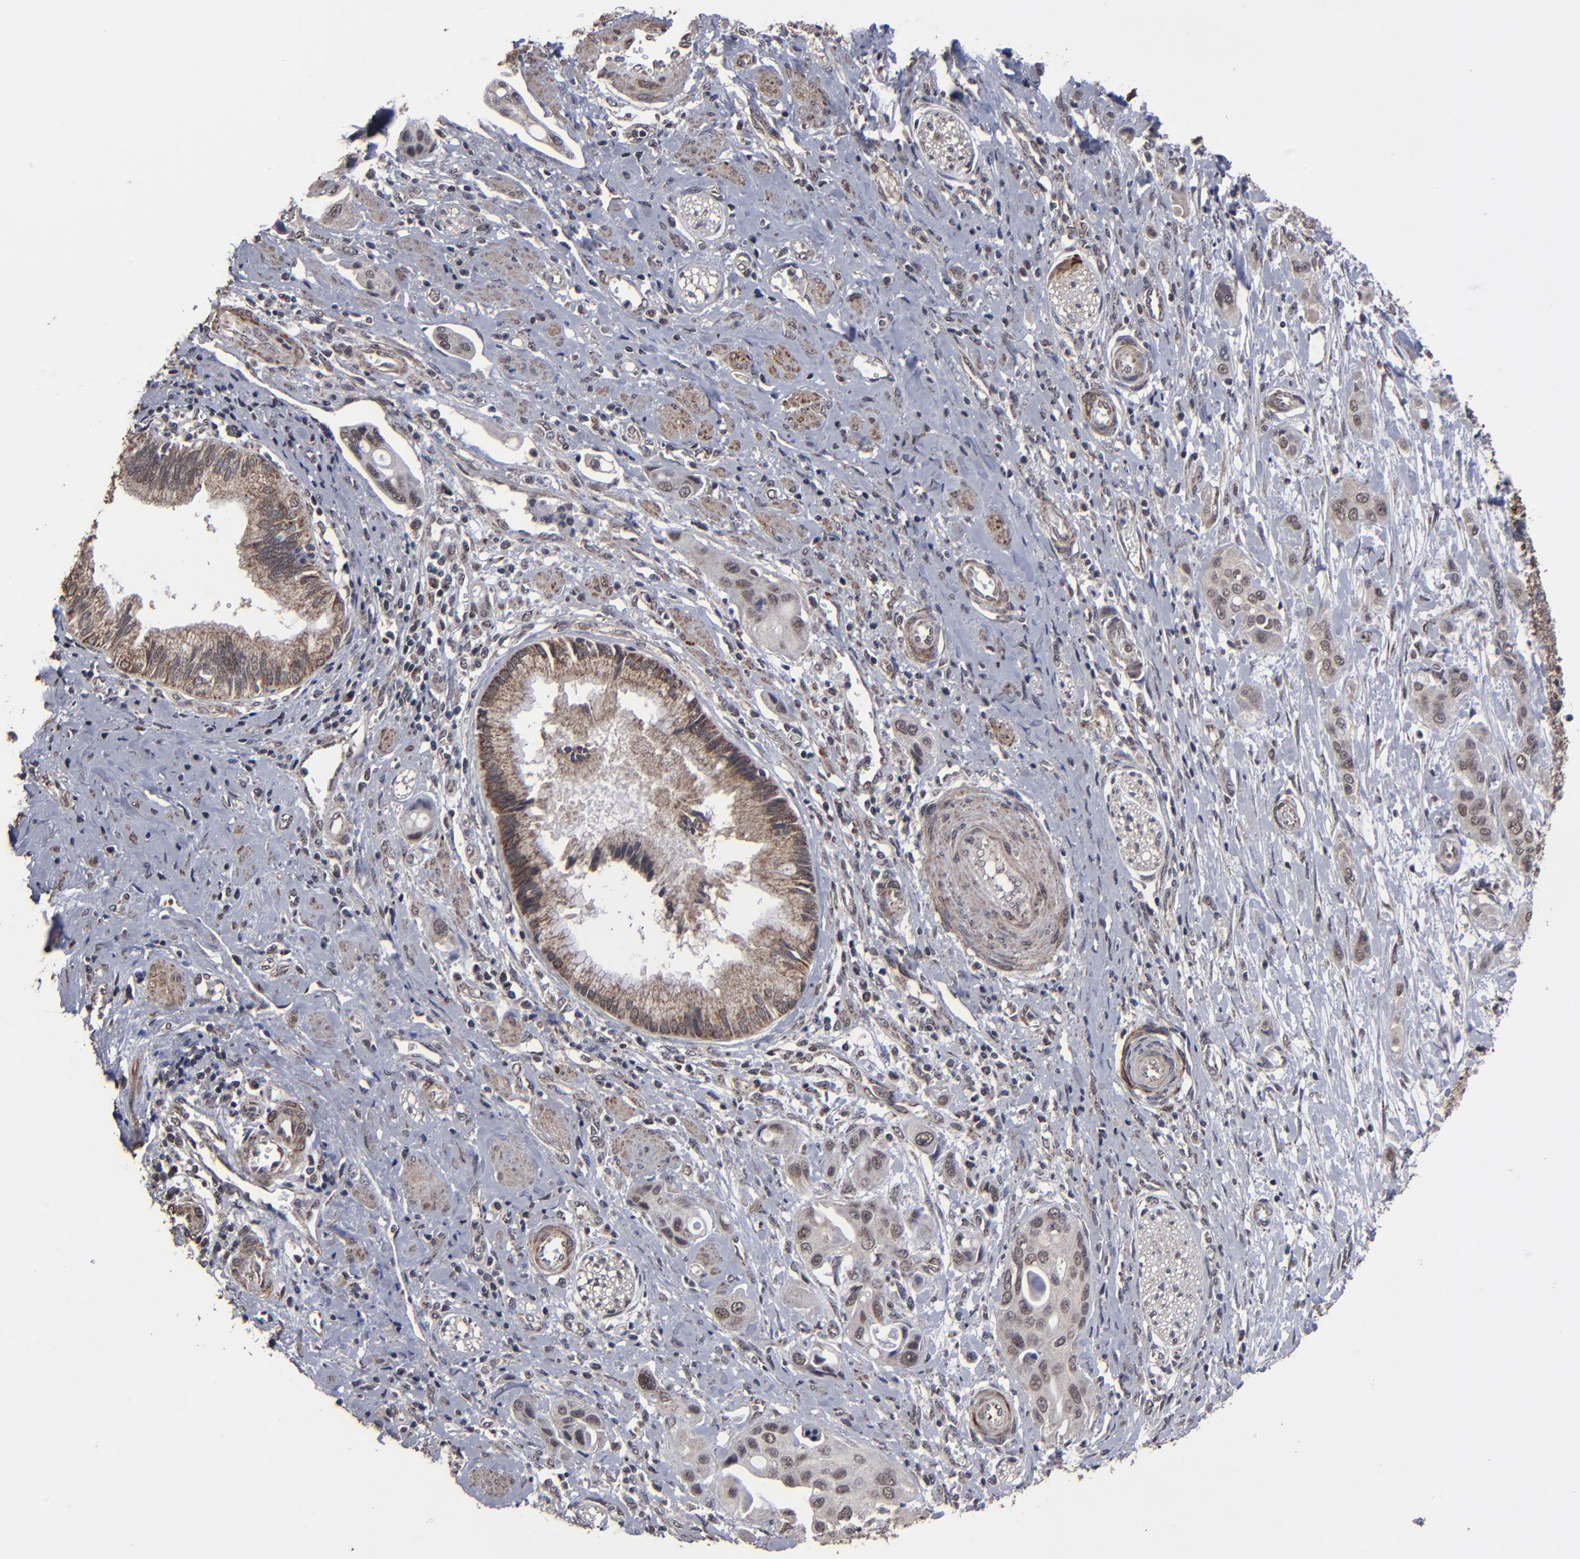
{"staining": {"intensity": "weak", "quantity": "25%-75%", "location": "nuclear"}, "tissue": "pancreatic cancer", "cell_type": "Tumor cells", "image_type": "cancer", "snomed": [{"axis": "morphology", "description": "Adenocarcinoma, NOS"}, {"axis": "topography", "description": "Pancreas"}], "caption": "Tumor cells exhibit low levels of weak nuclear staining in about 25%-75% of cells in pancreatic cancer (adenocarcinoma). (Stains: DAB in brown, nuclei in blue, Microscopy: brightfield microscopy at high magnification).", "gene": "BNIP3", "patient": {"sex": "female", "age": 60}}